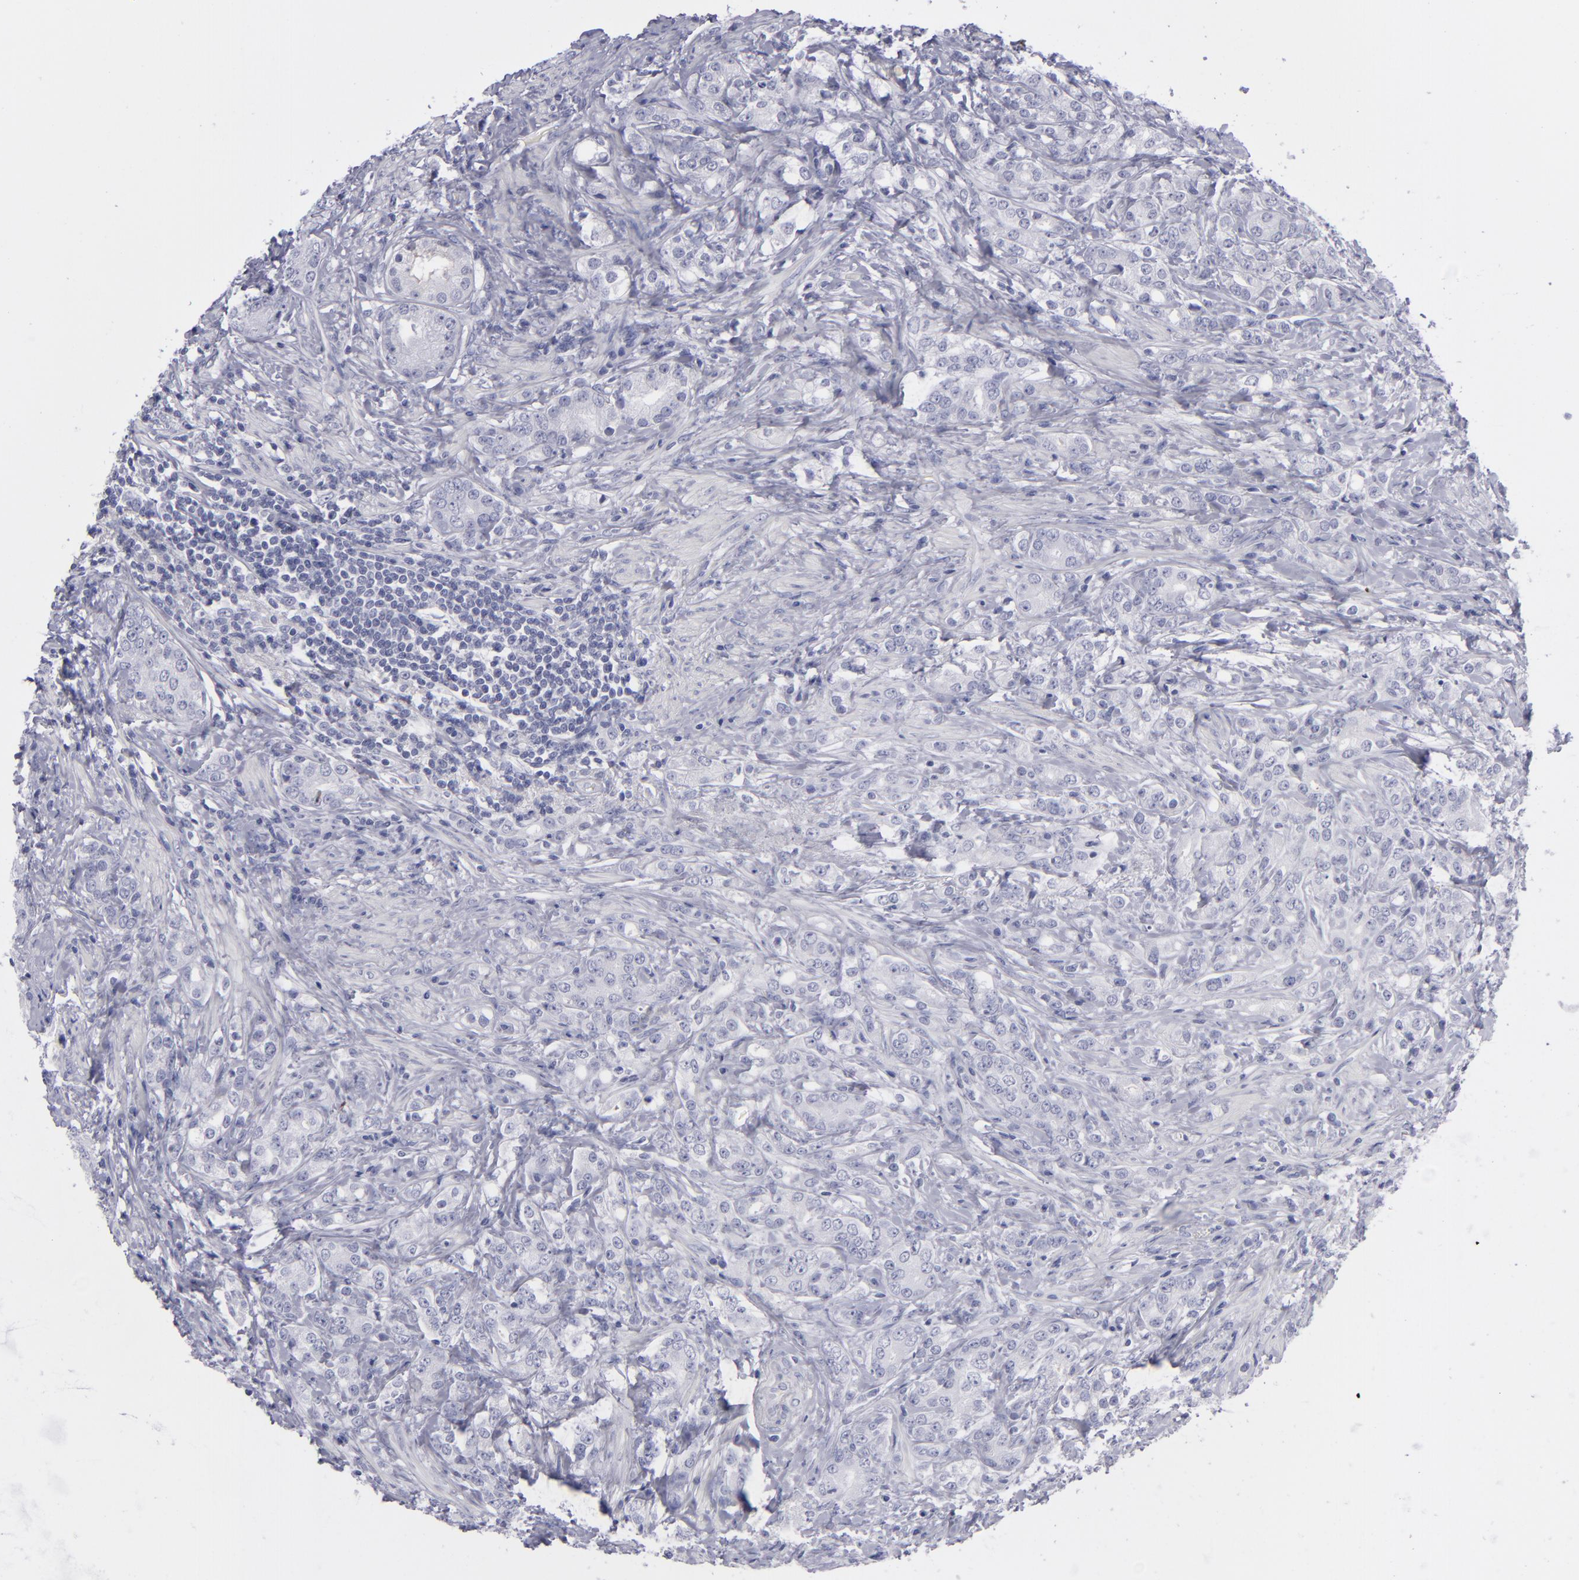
{"staining": {"intensity": "negative", "quantity": "none", "location": "none"}, "tissue": "prostate cancer", "cell_type": "Tumor cells", "image_type": "cancer", "snomed": [{"axis": "morphology", "description": "Adenocarcinoma, Medium grade"}, {"axis": "topography", "description": "Prostate"}], "caption": "A histopathology image of human prostate cancer is negative for staining in tumor cells. (DAB (3,3'-diaminobenzidine) IHC visualized using brightfield microscopy, high magnification).", "gene": "ITGB4", "patient": {"sex": "male", "age": 59}}